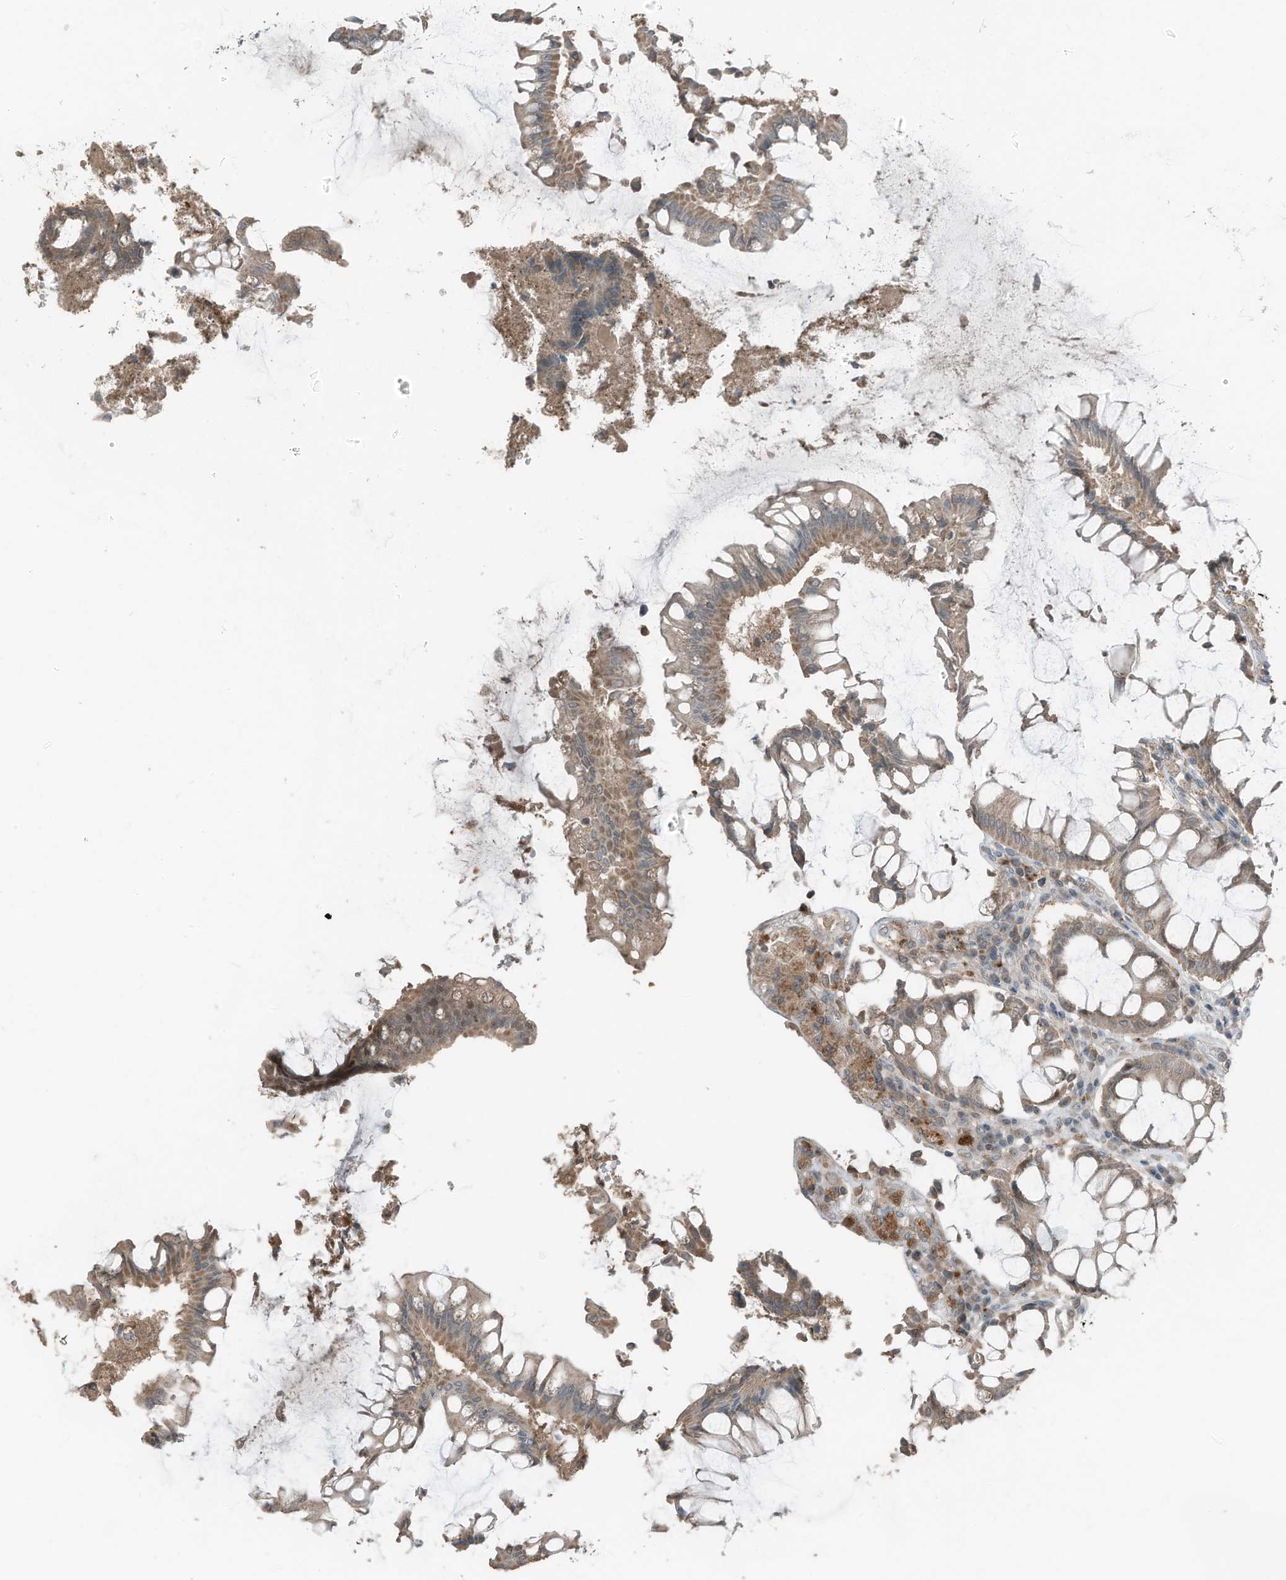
{"staining": {"intensity": "weak", "quantity": ">75%", "location": "cytoplasmic/membranous"}, "tissue": "colorectal cancer", "cell_type": "Tumor cells", "image_type": "cancer", "snomed": [{"axis": "morphology", "description": "Adenocarcinoma, NOS"}, {"axis": "topography", "description": "Rectum"}], "caption": "Immunohistochemical staining of colorectal cancer demonstrates low levels of weak cytoplasmic/membranous expression in approximately >75% of tumor cells.", "gene": "TXNDC9", "patient": {"sex": "male", "age": 84}}